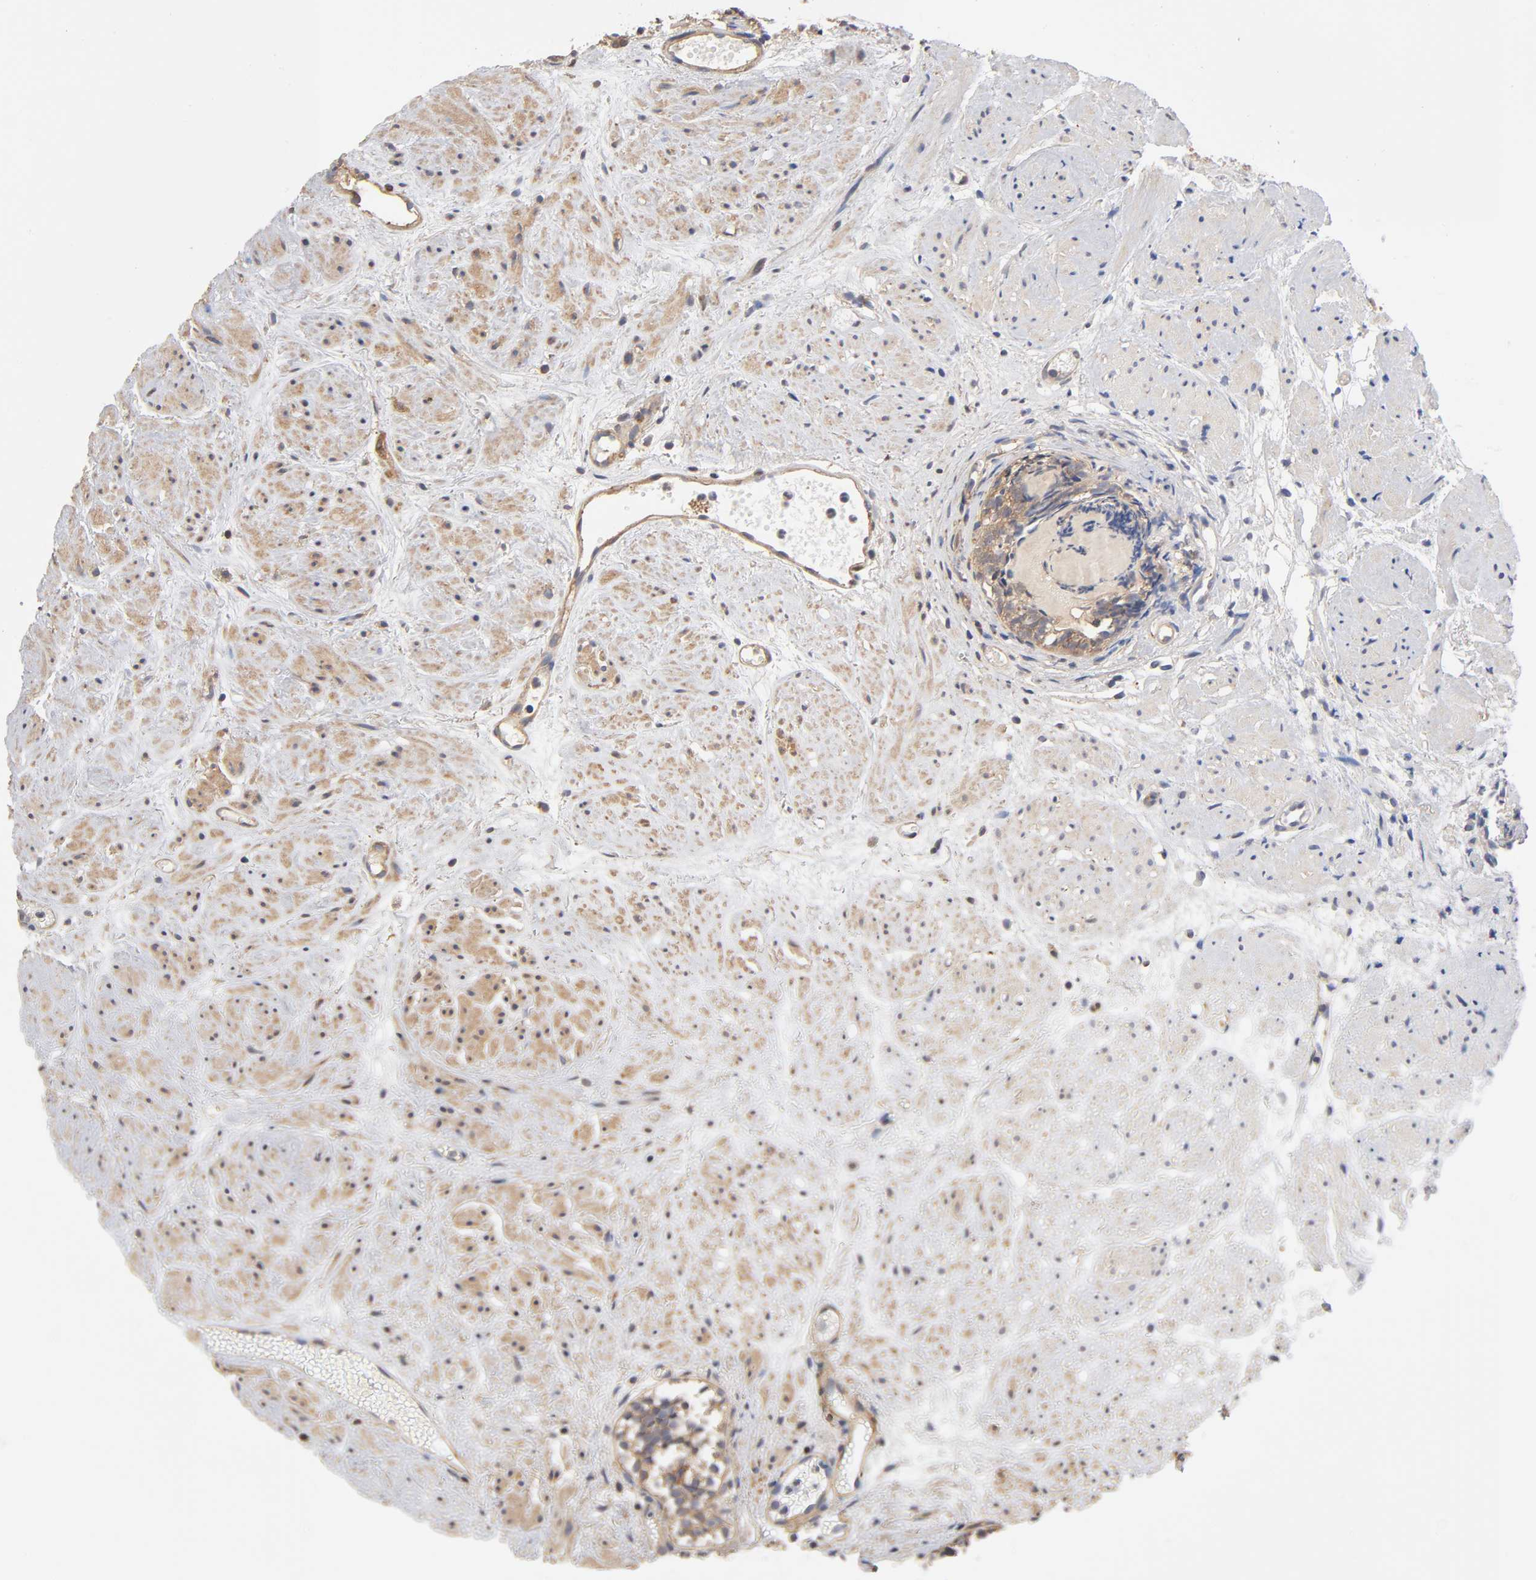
{"staining": {"intensity": "weak", "quantity": ">75%", "location": "cytoplasmic/membranous"}, "tissue": "prostate cancer", "cell_type": "Tumor cells", "image_type": "cancer", "snomed": [{"axis": "morphology", "description": "Adenocarcinoma, High grade"}, {"axis": "topography", "description": "Prostate"}], "caption": "This image reveals immunohistochemistry (IHC) staining of adenocarcinoma (high-grade) (prostate), with low weak cytoplasmic/membranous staining in about >75% of tumor cells.", "gene": "STRN3", "patient": {"sex": "male", "age": 85}}